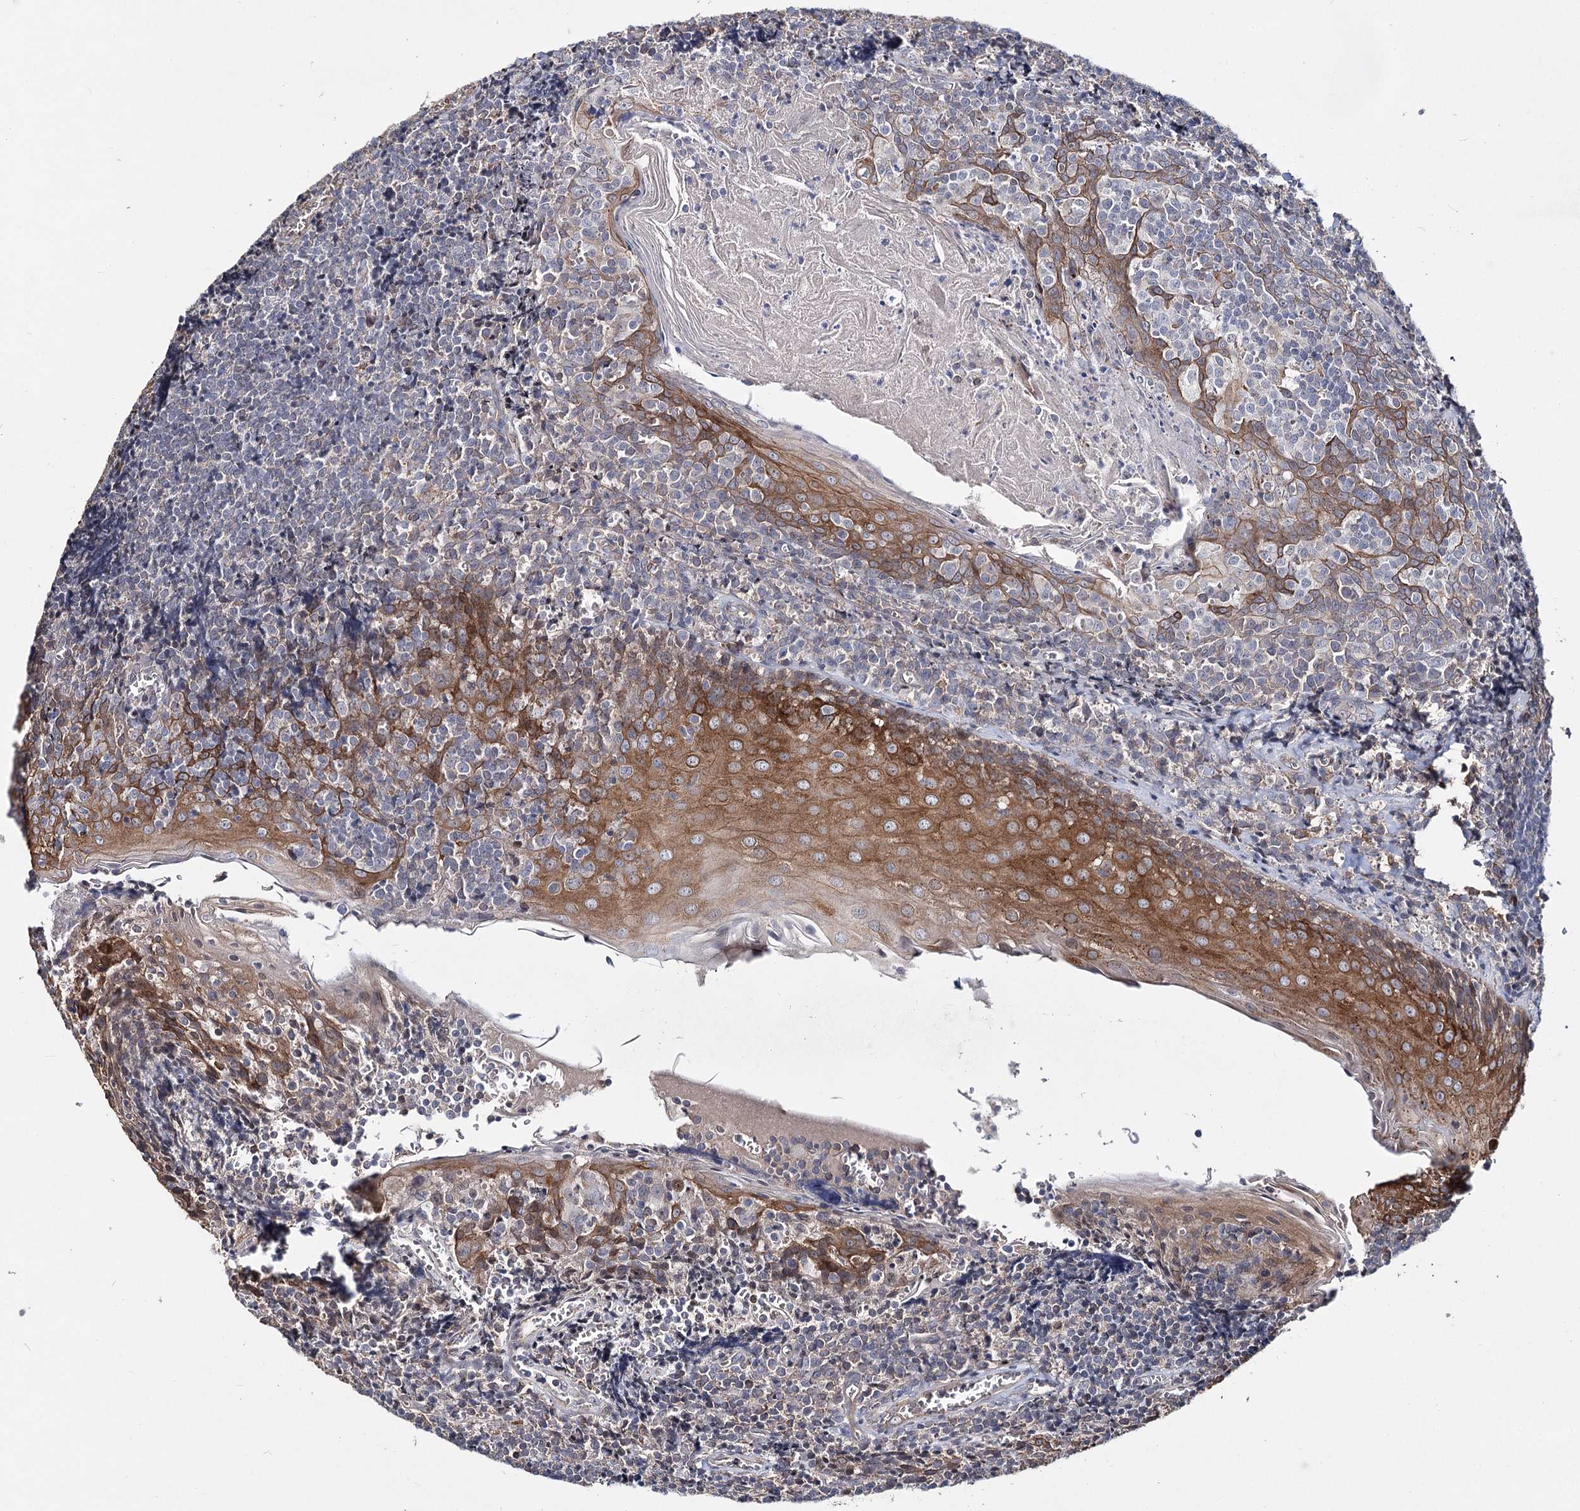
{"staining": {"intensity": "negative", "quantity": "none", "location": "none"}, "tissue": "tonsil", "cell_type": "Germinal center cells", "image_type": "normal", "snomed": [{"axis": "morphology", "description": "Normal tissue, NOS"}, {"axis": "topography", "description": "Tonsil"}], "caption": "Immunohistochemistry of normal tonsil shows no expression in germinal center cells. Nuclei are stained in blue.", "gene": "TMEM218", "patient": {"sex": "male", "age": 27}}